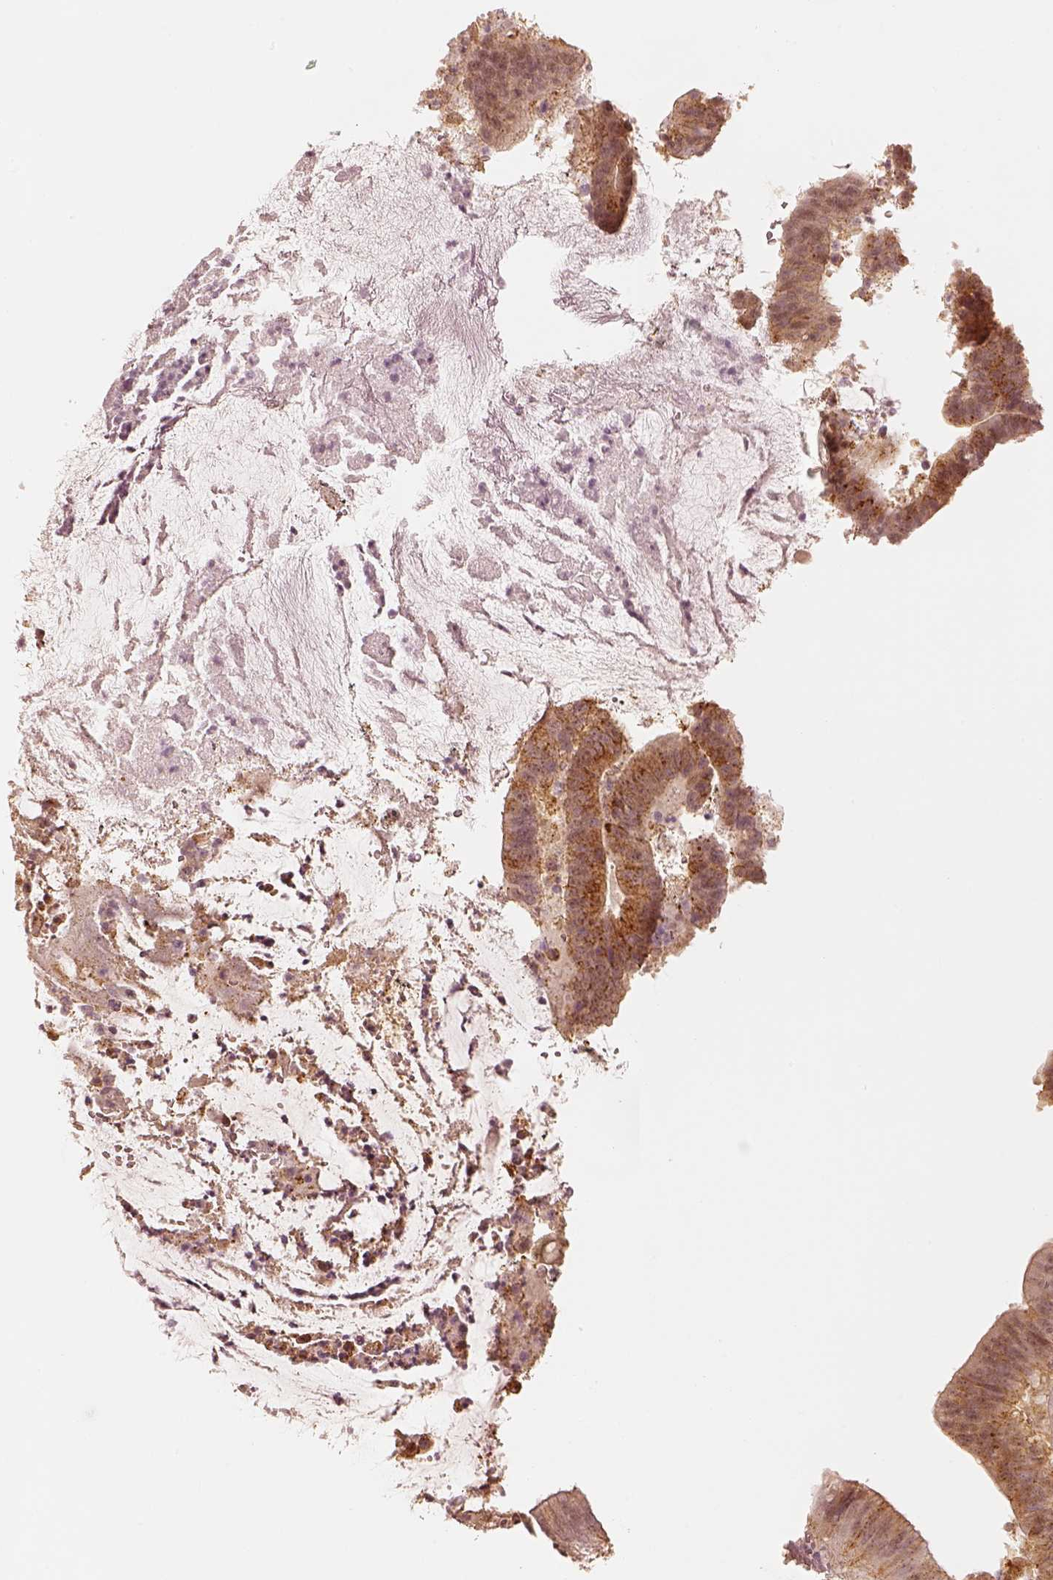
{"staining": {"intensity": "moderate", "quantity": "25%-75%", "location": "cytoplasmic/membranous"}, "tissue": "colorectal cancer", "cell_type": "Tumor cells", "image_type": "cancer", "snomed": [{"axis": "morphology", "description": "Adenocarcinoma, NOS"}, {"axis": "topography", "description": "Colon"}], "caption": "About 25%-75% of tumor cells in human colorectal adenocarcinoma reveal moderate cytoplasmic/membranous protein positivity as visualized by brown immunohistochemical staining.", "gene": "GORASP2", "patient": {"sex": "female", "age": 43}}